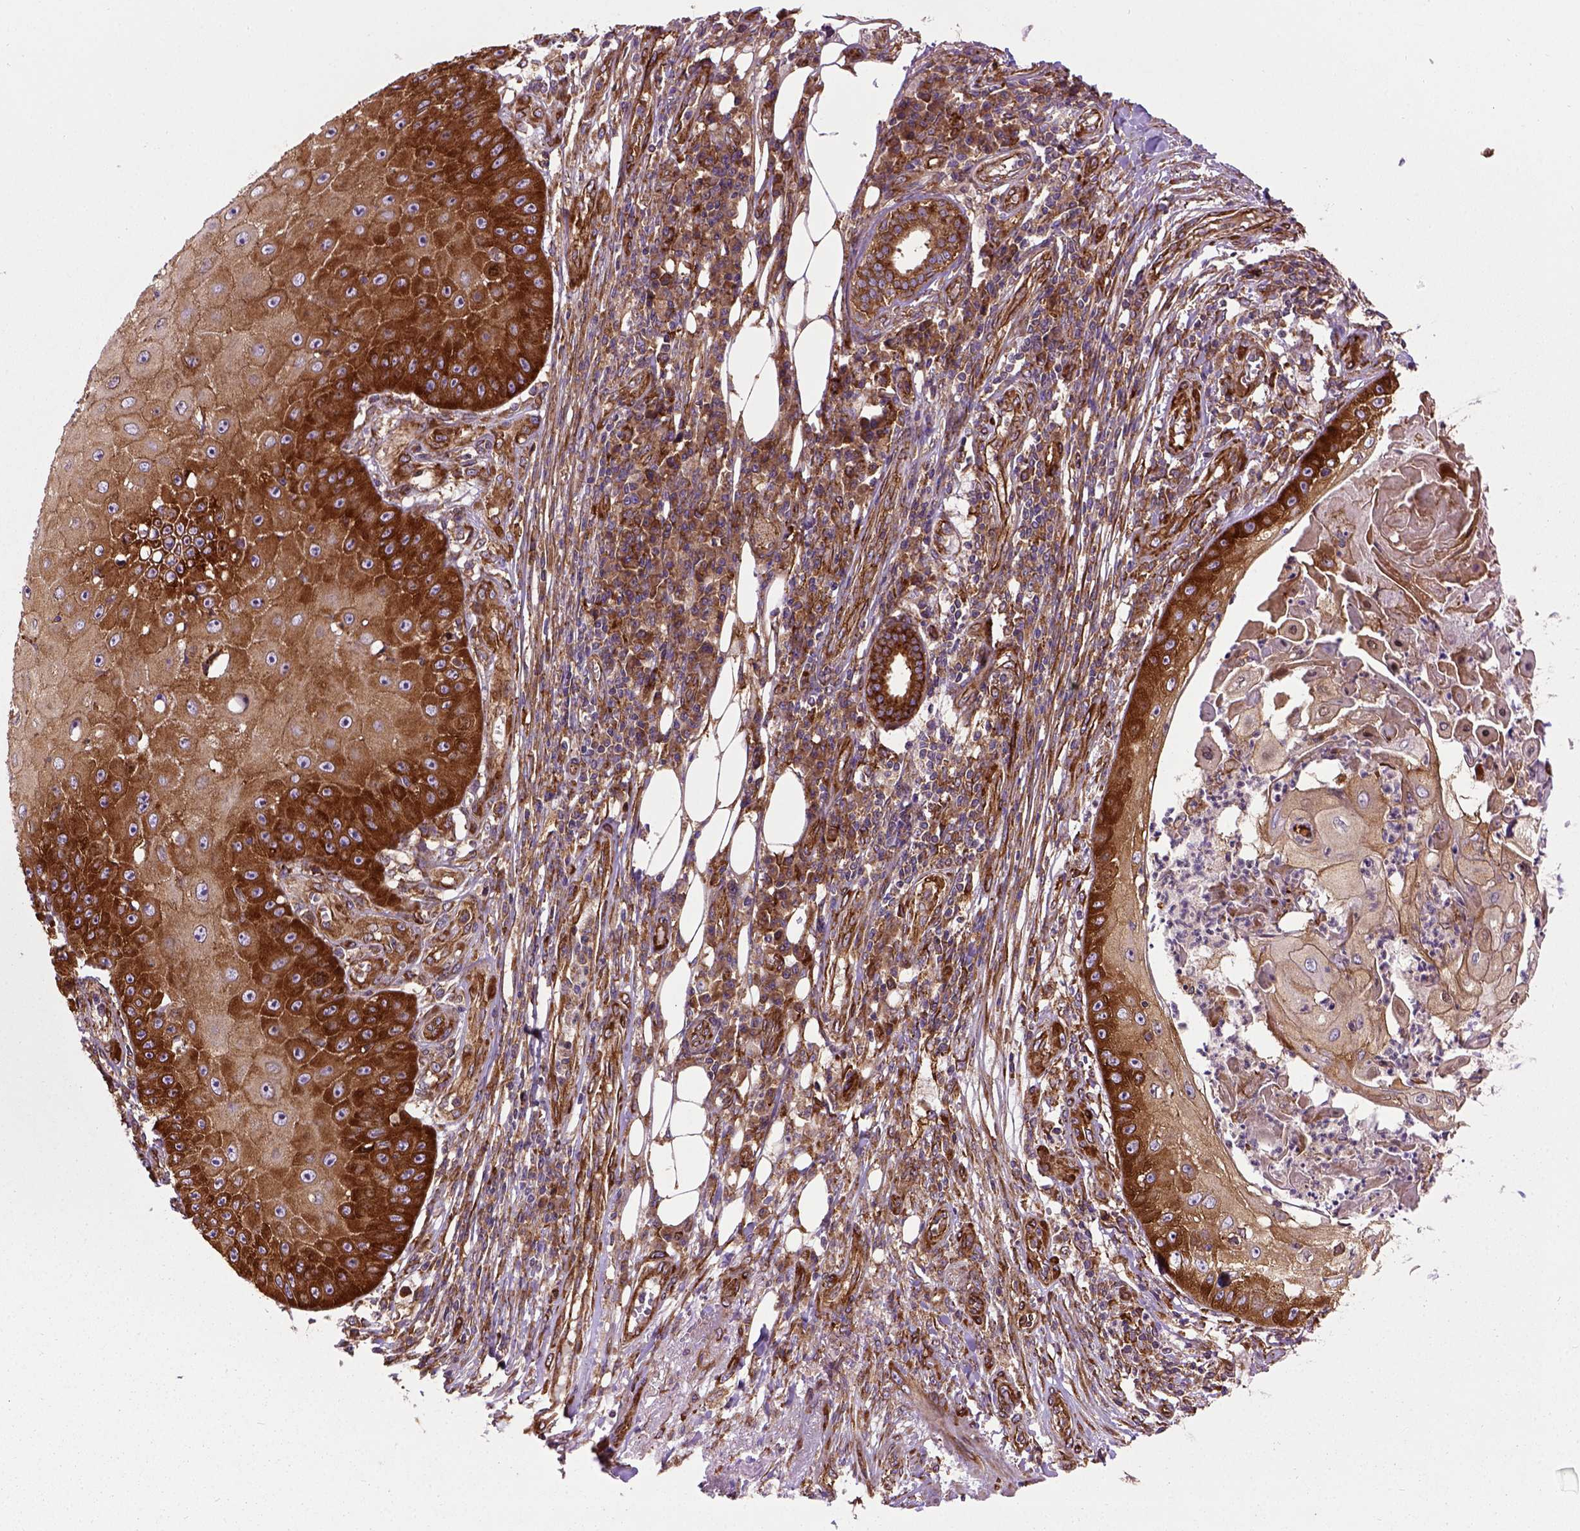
{"staining": {"intensity": "strong", "quantity": ">75%", "location": "cytoplasmic/membranous"}, "tissue": "skin cancer", "cell_type": "Tumor cells", "image_type": "cancer", "snomed": [{"axis": "morphology", "description": "Squamous cell carcinoma, NOS"}, {"axis": "topography", "description": "Skin"}], "caption": "Tumor cells display high levels of strong cytoplasmic/membranous staining in about >75% of cells in squamous cell carcinoma (skin).", "gene": "CAPRIN1", "patient": {"sex": "male", "age": 70}}